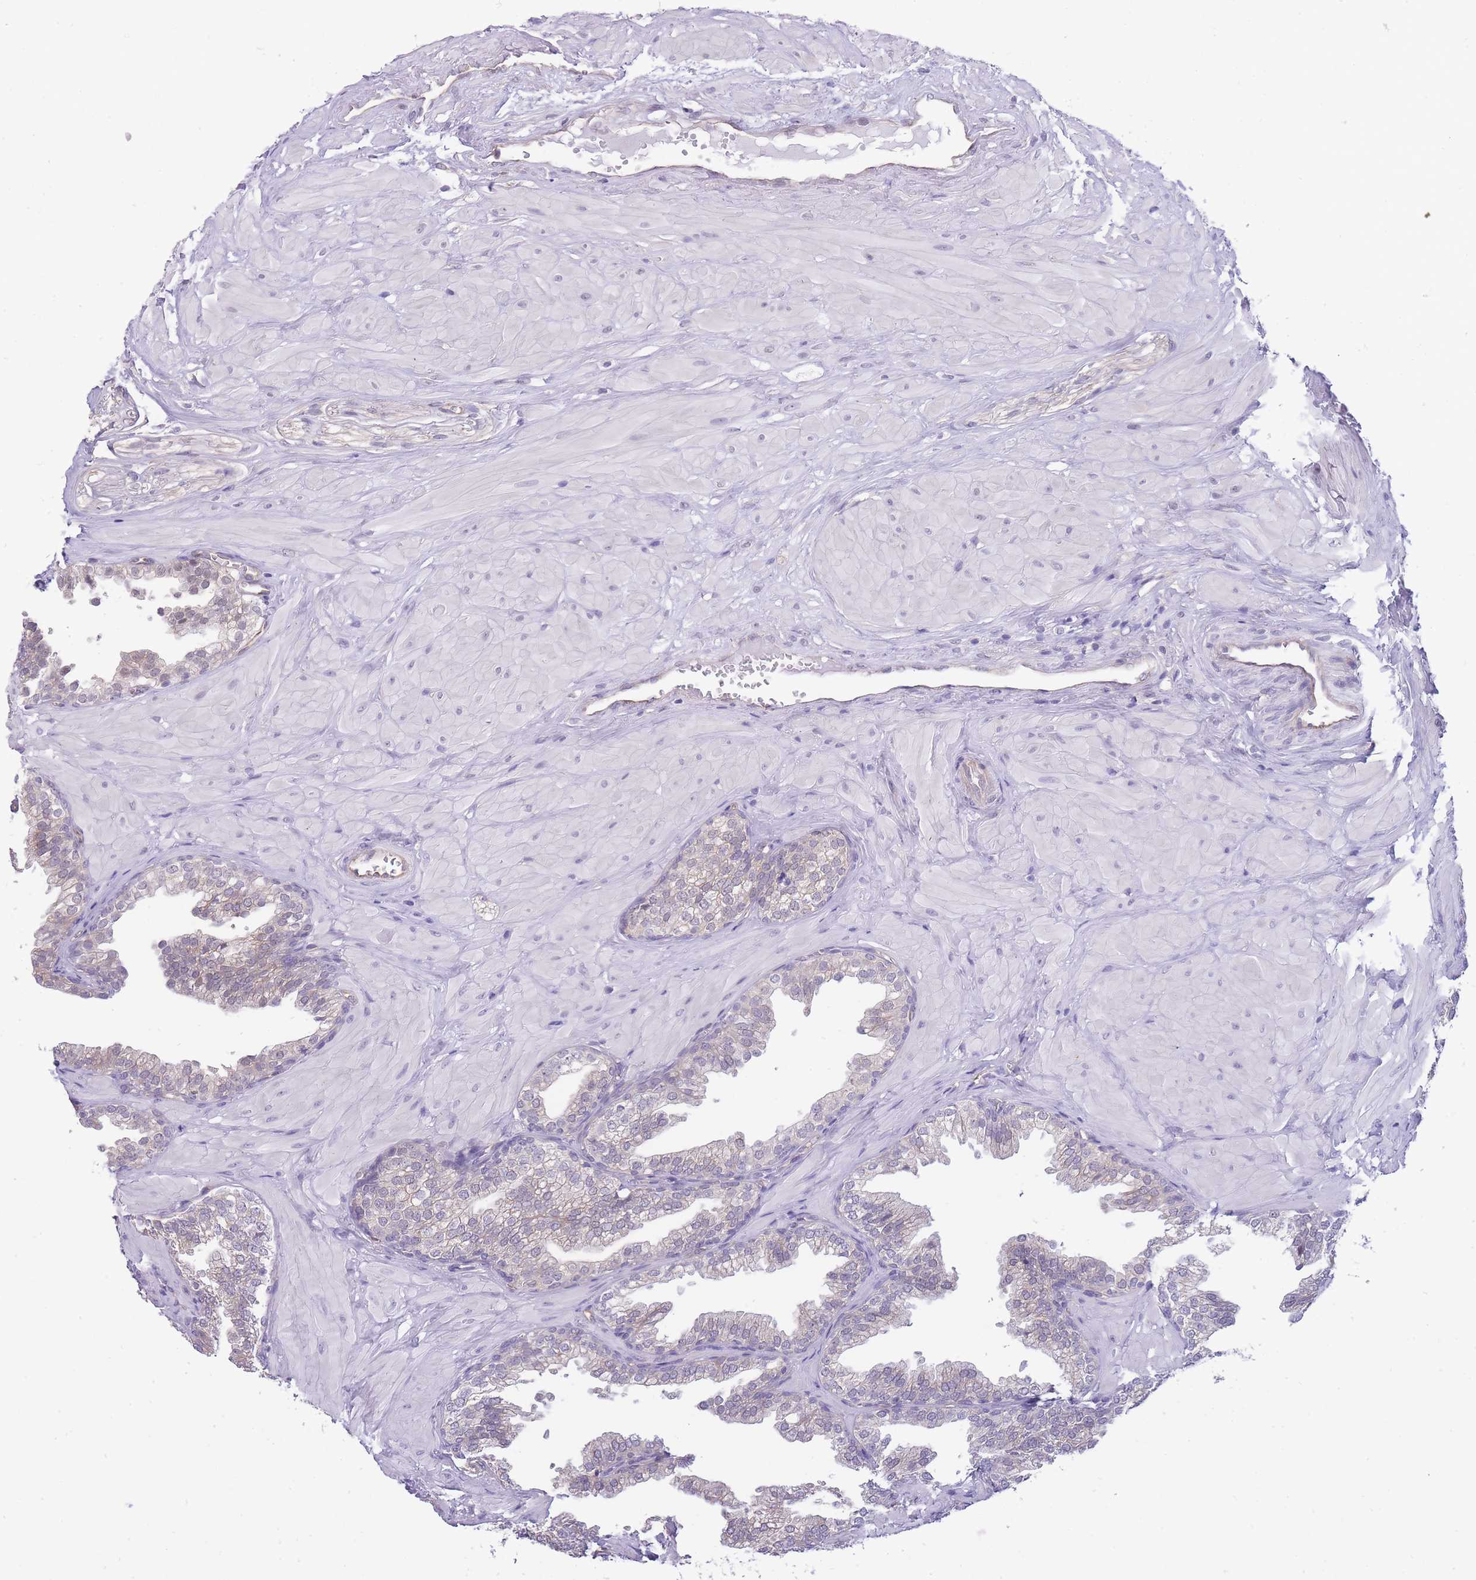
{"staining": {"intensity": "weak", "quantity": "<25%", "location": "nuclear"}, "tissue": "prostate", "cell_type": "Glandular cells", "image_type": "normal", "snomed": [{"axis": "morphology", "description": "Normal tissue, NOS"}, {"axis": "topography", "description": "Prostate"}, {"axis": "topography", "description": "Peripheral nerve tissue"}], "caption": "Immunohistochemistry image of benign prostate: prostate stained with DAB (3,3'-diaminobenzidine) exhibits no significant protein staining in glandular cells. (DAB (3,3'-diaminobenzidine) immunohistochemistry, high magnification).", "gene": "C19orf25", "patient": {"sex": "male", "age": 55}}